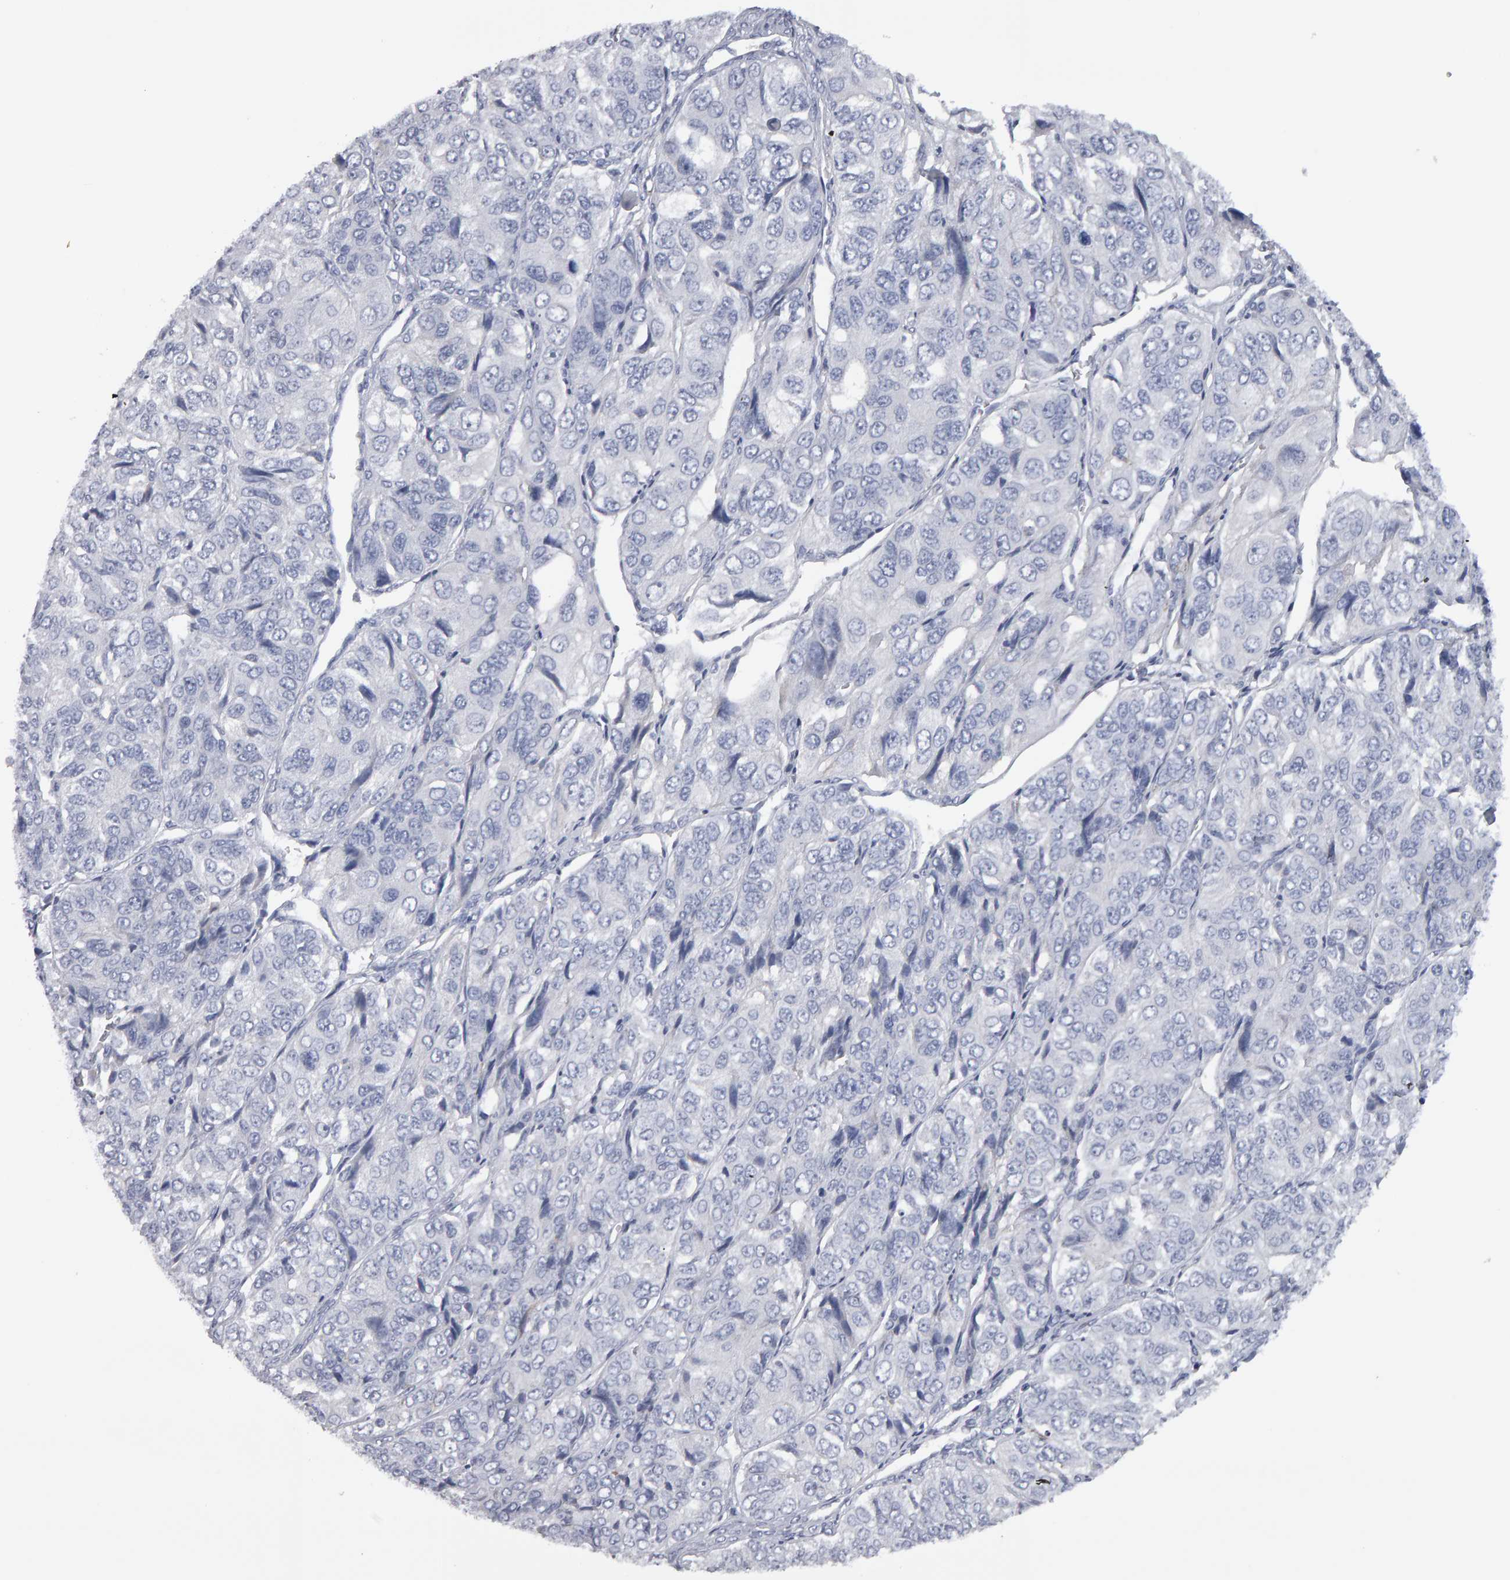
{"staining": {"intensity": "negative", "quantity": "none", "location": "none"}, "tissue": "ovarian cancer", "cell_type": "Tumor cells", "image_type": "cancer", "snomed": [{"axis": "morphology", "description": "Carcinoma, endometroid"}, {"axis": "topography", "description": "Ovary"}], "caption": "DAB immunohistochemical staining of ovarian endometroid carcinoma displays no significant staining in tumor cells.", "gene": "CD38", "patient": {"sex": "female", "age": 51}}